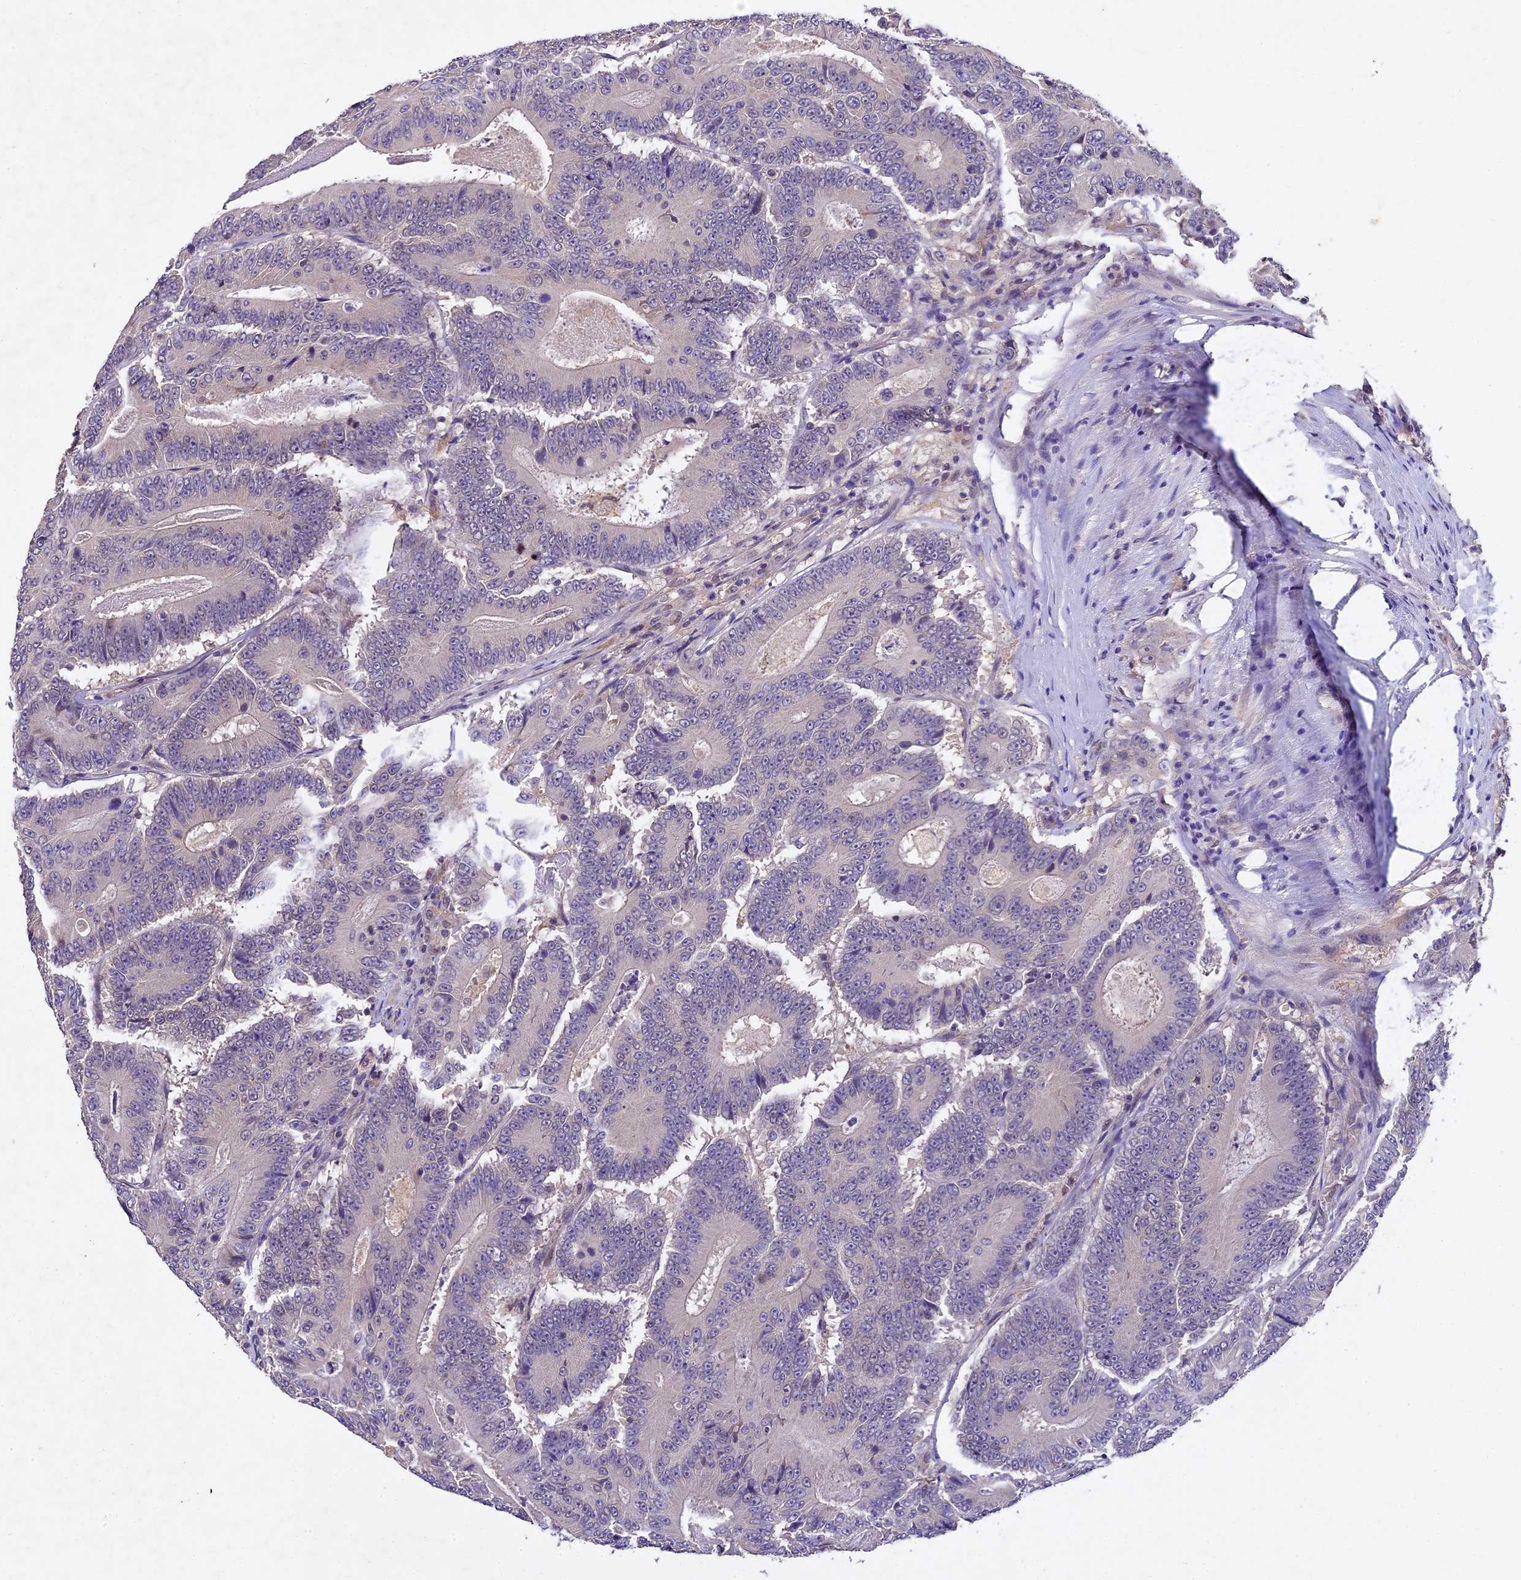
{"staining": {"intensity": "negative", "quantity": "none", "location": "none"}, "tissue": "colorectal cancer", "cell_type": "Tumor cells", "image_type": "cancer", "snomed": [{"axis": "morphology", "description": "Adenocarcinoma, NOS"}, {"axis": "topography", "description": "Colon"}], "caption": "DAB immunohistochemical staining of human colorectal adenocarcinoma exhibits no significant expression in tumor cells.", "gene": "TMEM39B", "patient": {"sex": "male", "age": 83}}